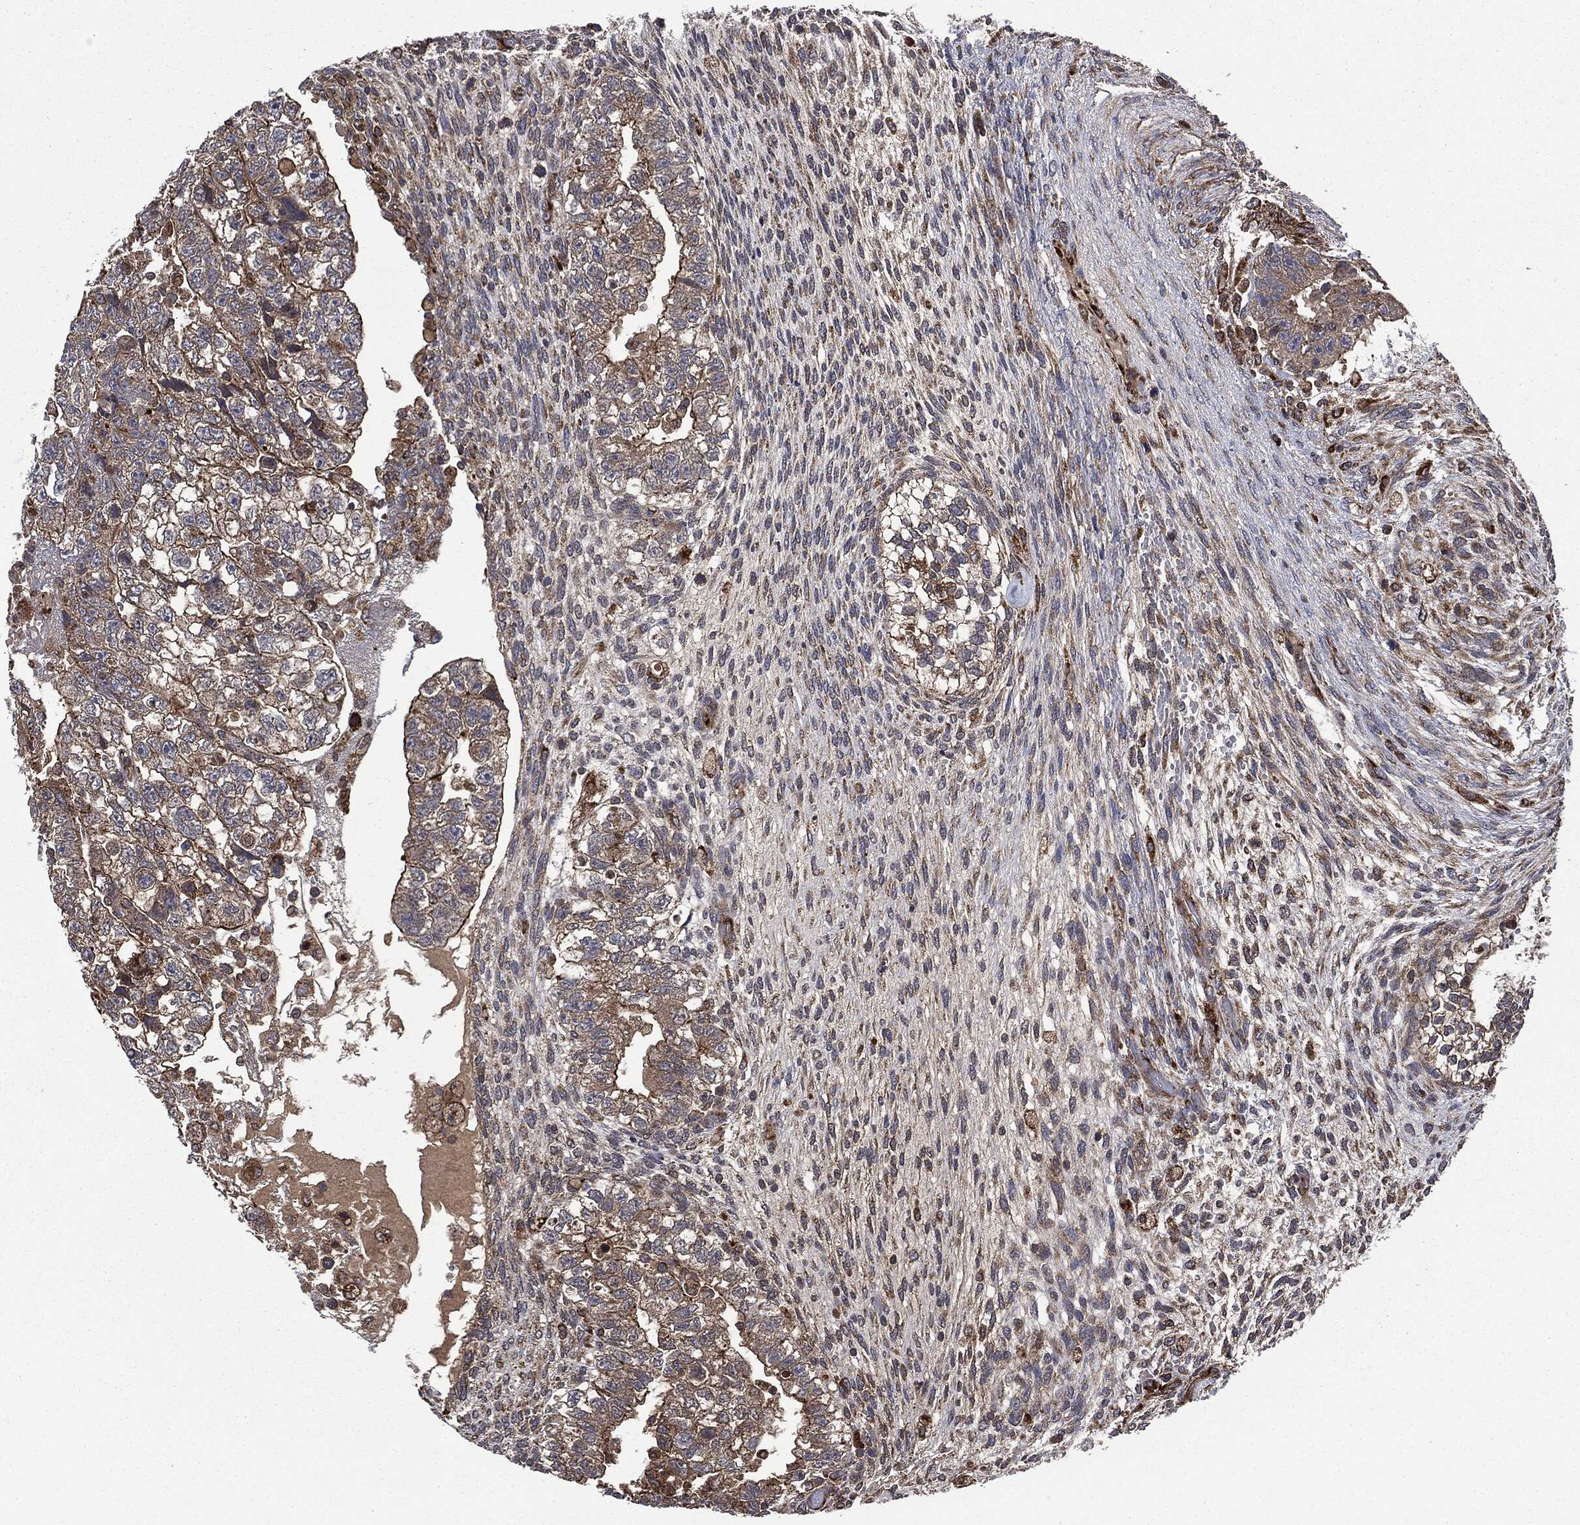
{"staining": {"intensity": "moderate", "quantity": "<25%", "location": "cytoplasmic/membranous"}, "tissue": "testis cancer", "cell_type": "Tumor cells", "image_type": "cancer", "snomed": [{"axis": "morphology", "description": "Normal tissue, NOS"}, {"axis": "morphology", "description": "Carcinoma, Embryonal, NOS"}, {"axis": "topography", "description": "Testis"}], "caption": "Tumor cells reveal low levels of moderate cytoplasmic/membranous expression in approximately <25% of cells in embryonal carcinoma (testis).", "gene": "PLOD3", "patient": {"sex": "male", "age": 36}}